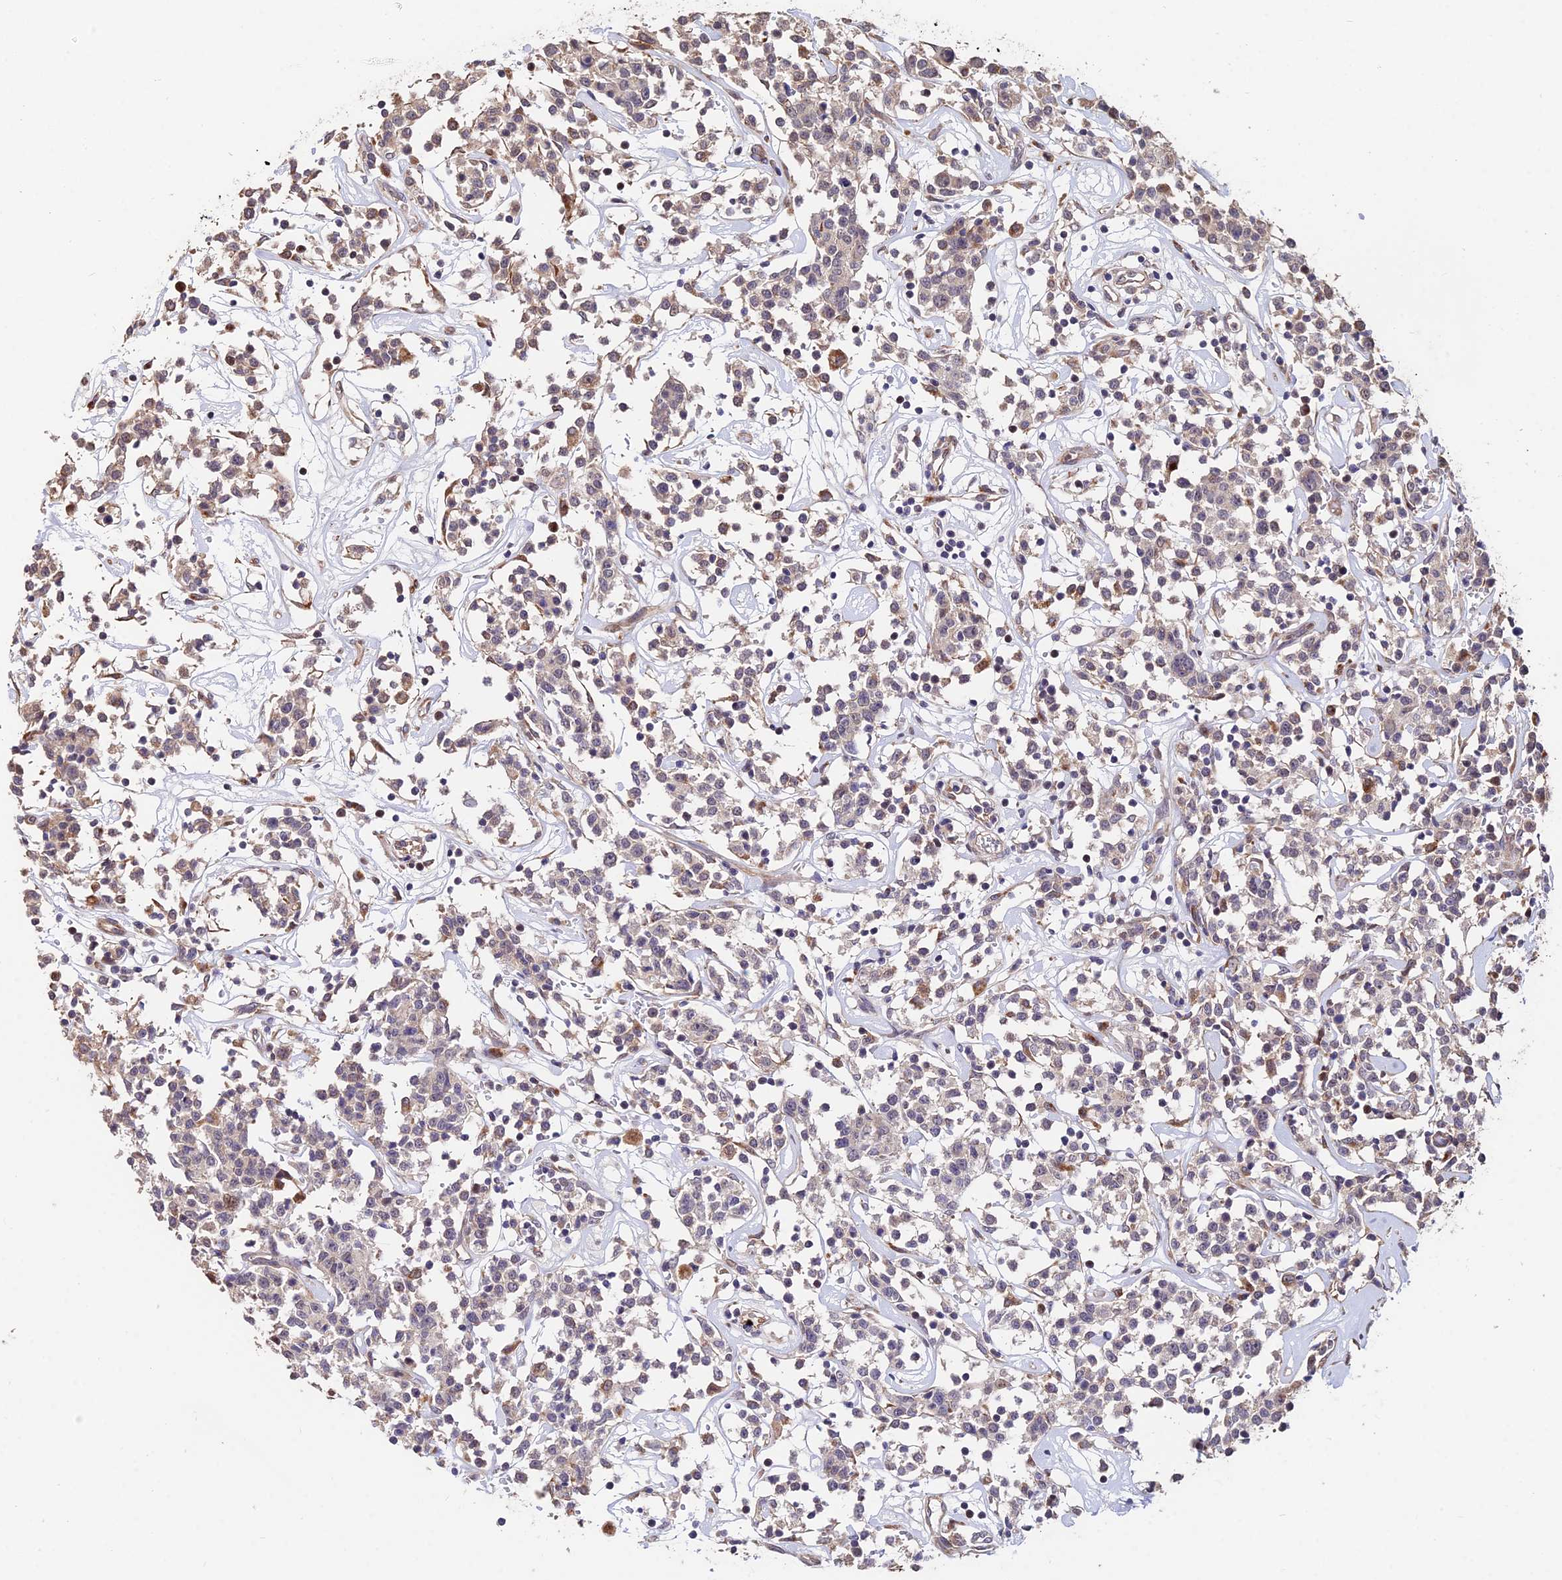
{"staining": {"intensity": "weak", "quantity": "<25%", "location": "cytoplasmic/membranous"}, "tissue": "lymphoma", "cell_type": "Tumor cells", "image_type": "cancer", "snomed": [{"axis": "morphology", "description": "Malignant lymphoma, non-Hodgkin's type, Low grade"}, {"axis": "topography", "description": "Small intestine"}], "caption": "DAB immunohistochemical staining of lymphoma demonstrates no significant expression in tumor cells.", "gene": "ACTR5", "patient": {"sex": "female", "age": 59}}